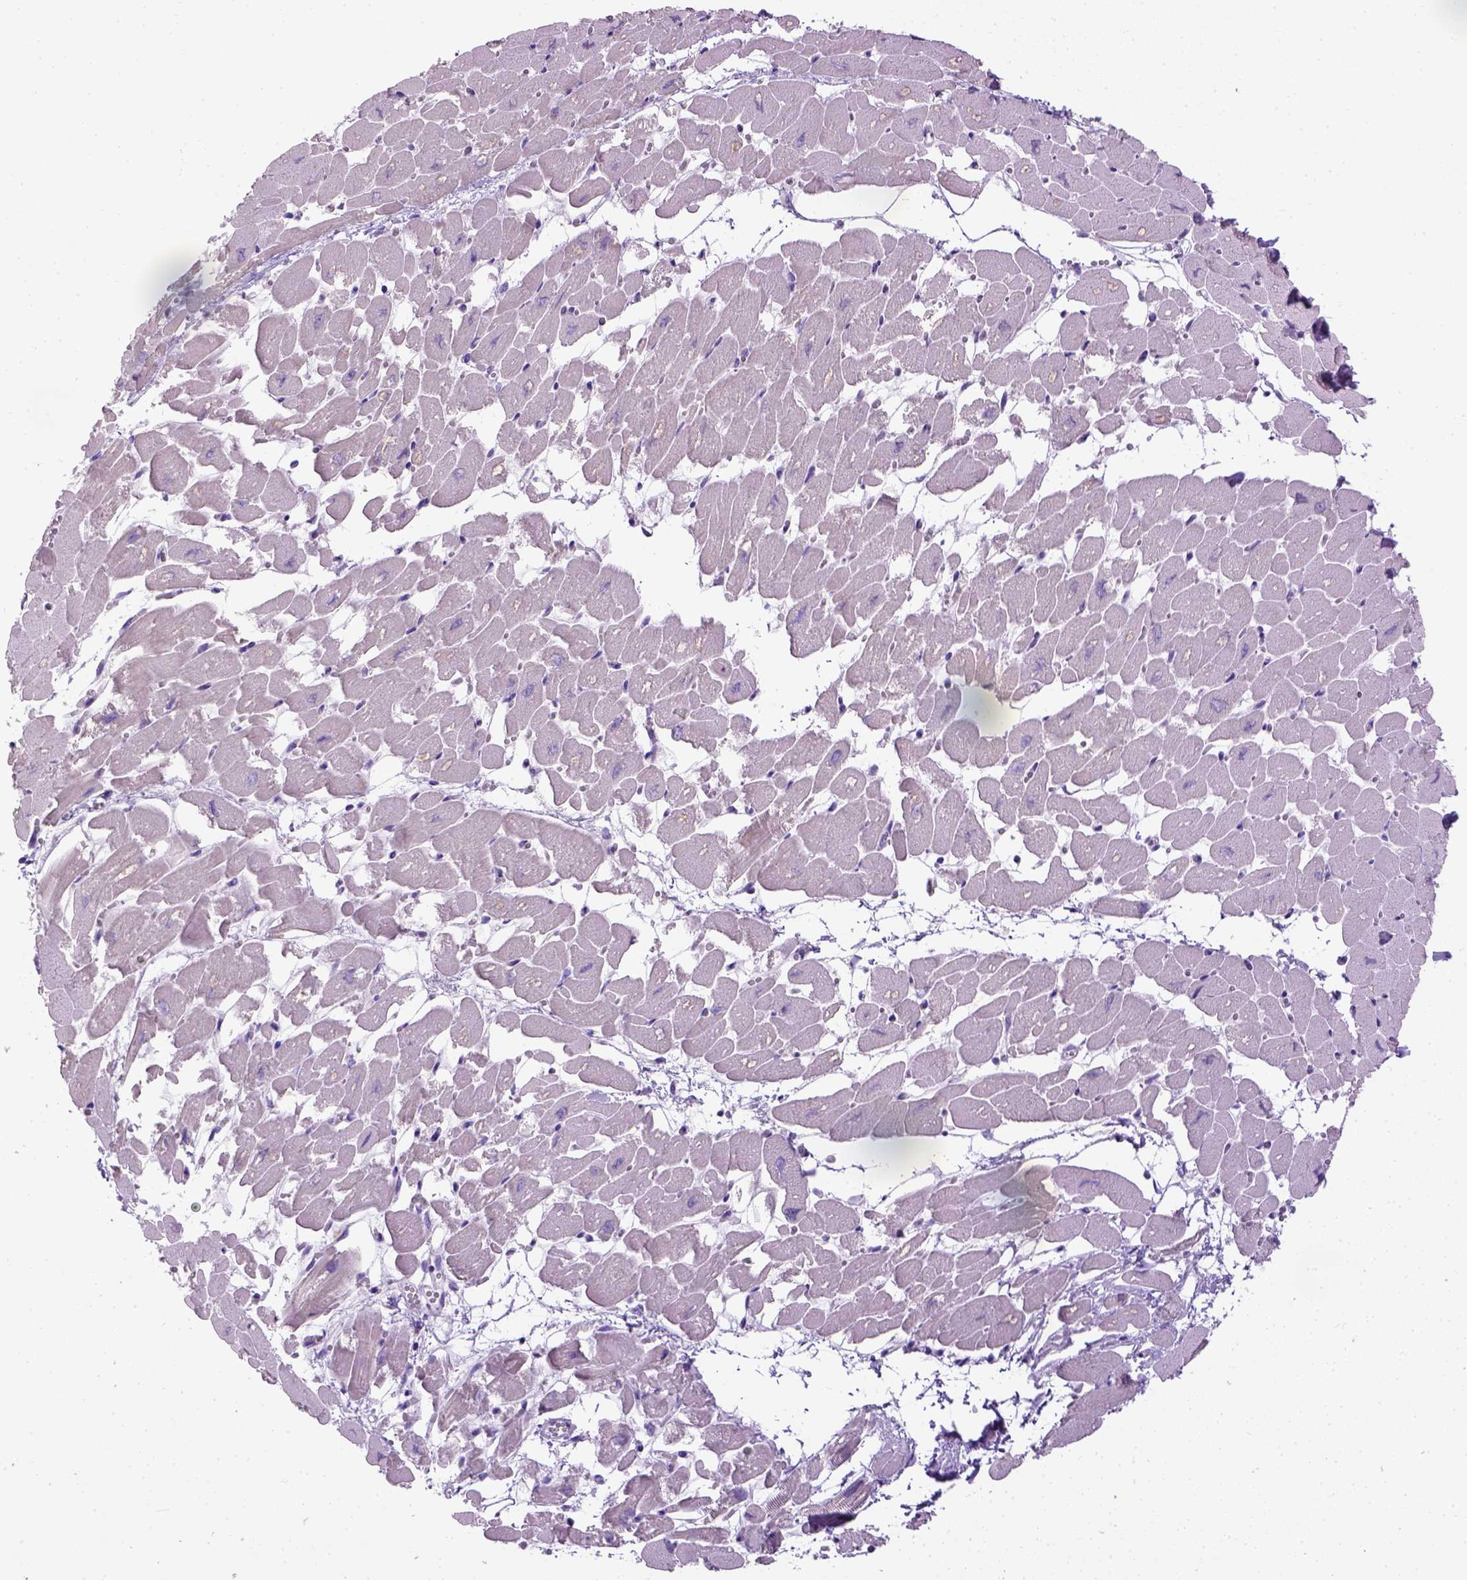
{"staining": {"intensity": "negative", "quantity": "none", "location": "none"}, "tissue": "heart muscle", "cell_type": "Cardiomyocytes", "image_type": "normal", "snomed": [{"axis": "morphology", "description": "Normal tissue, NOS"}, {"axis": "topography", "description": "Heart"}], "caption": "This is a histopathology image of IHC staining of normal heart muscle, which shows no expression in cardiomyocytes.", "gene": "CYP24A1", "patient": {"sex": "female", "age": 52}}